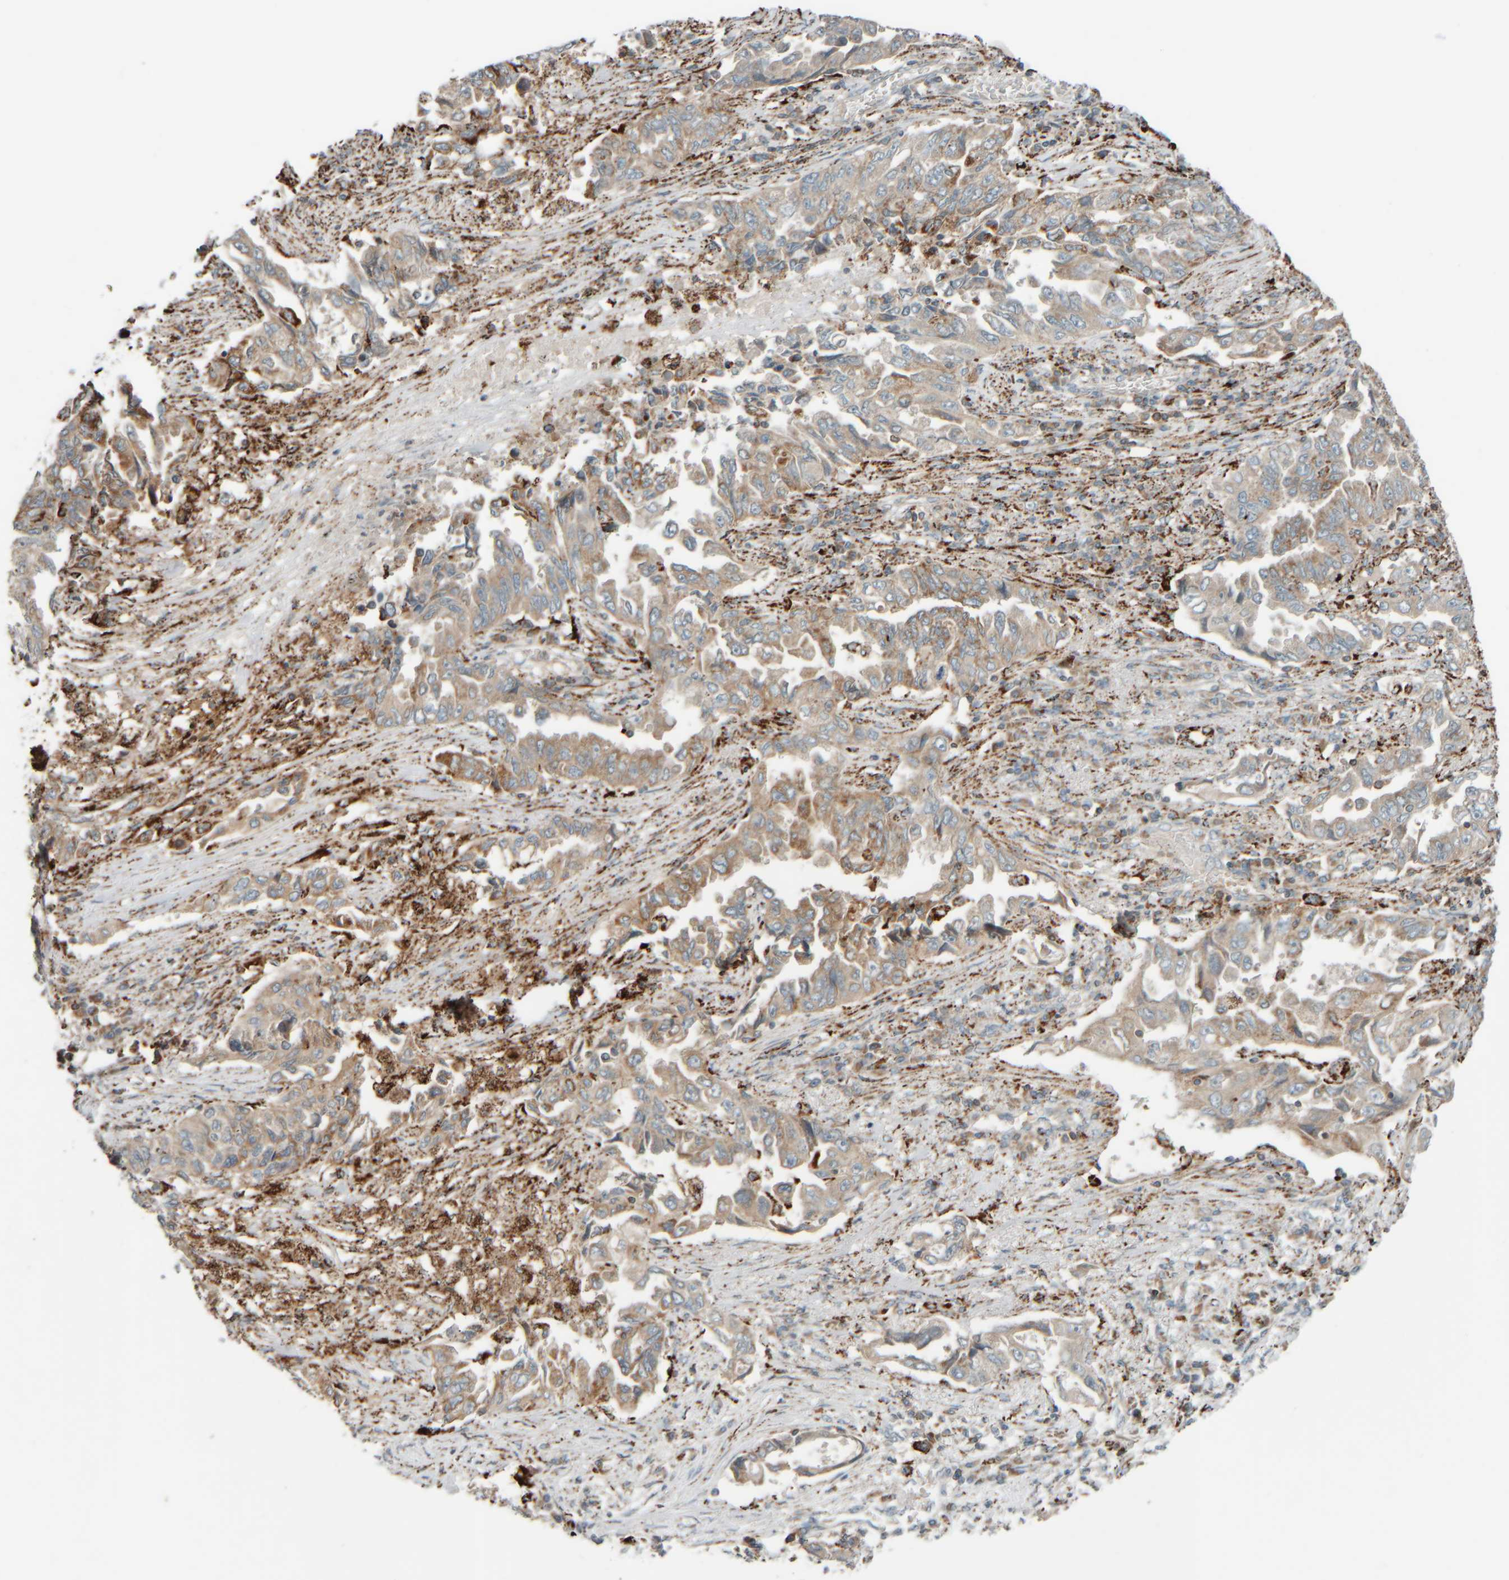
{"staining": {"intensity": "weak", "quantity": ">75%", "location": "cytoplasmic/membranous"}, "tissue": "lung cancer", "cell_type": "Tumor cells", "image_type": "cancer", "snomed": [{"axis": "morphology", "description": "Adenocarcinoma, NOS"}, {"axis": "topography", "description": "Lung"}], "caption": "The micrograph exhibits a brown stain indicating the presence of a protein in the cytoplasmic/membranous of tumor cells in lung adenocarcinoma.", "gene": "SPAG5", "patient": {"sex": "female", "age": 51}}